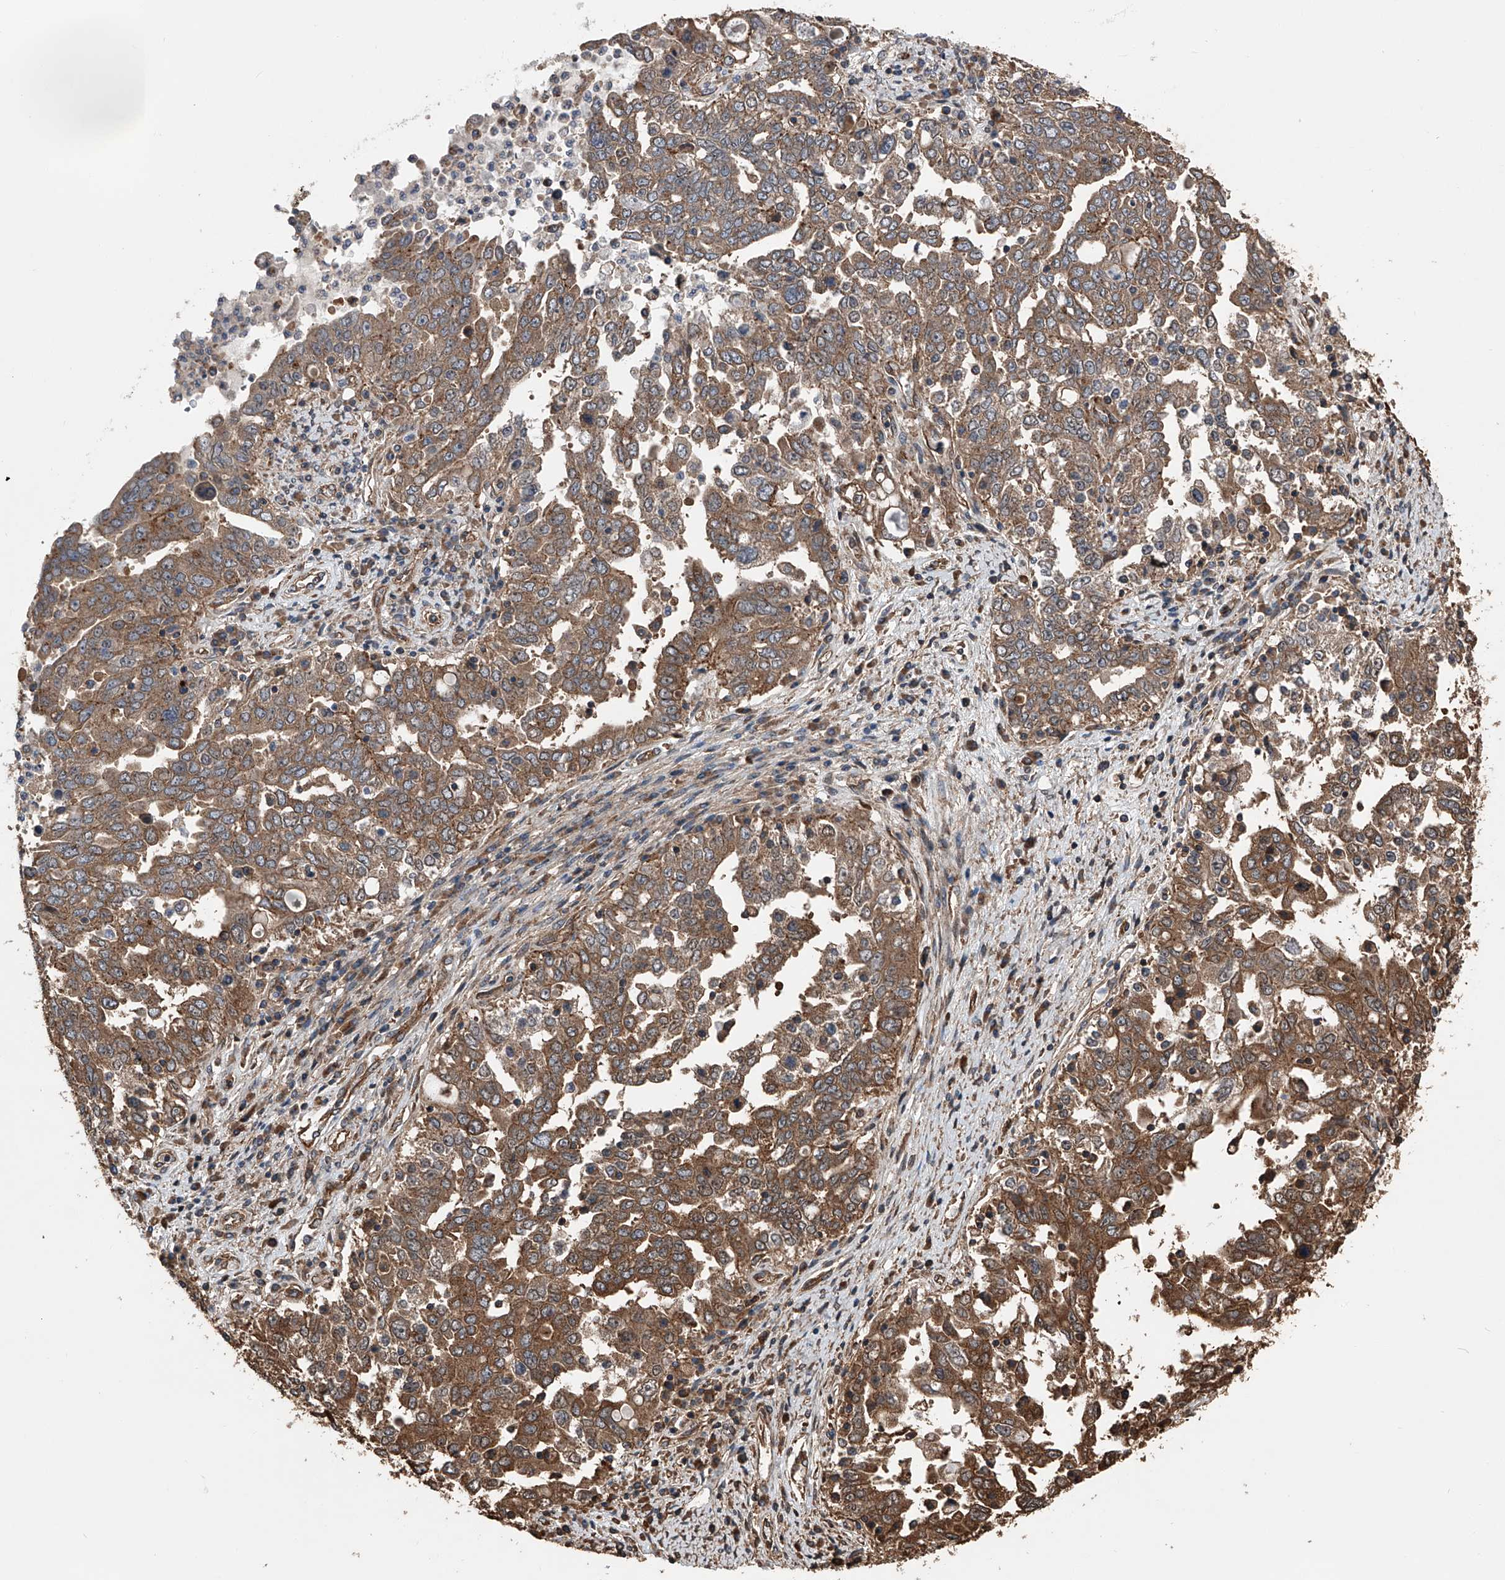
{"staining": {"intensity": "moderate", "quantity": ">75%", "location": "cytoplasmic/membranous"}, "tissue": "ovarian cancer", "cell_type": "Tumor cells", "image_type": "cancer", "snomed": [{"axis": "morphology", "description": "Carcinoma, endometroid"}, {"axis": "topography", "description": "Ovary"}], "caption": "IHC of ovarian endometroid carcinoma exhibits medium levels of moderate cytoplasmic/membranous expression in approximately >75% of tumor cells.", "gene": "KCNJ2", "patient": {"sex": "female", "age": 62}}